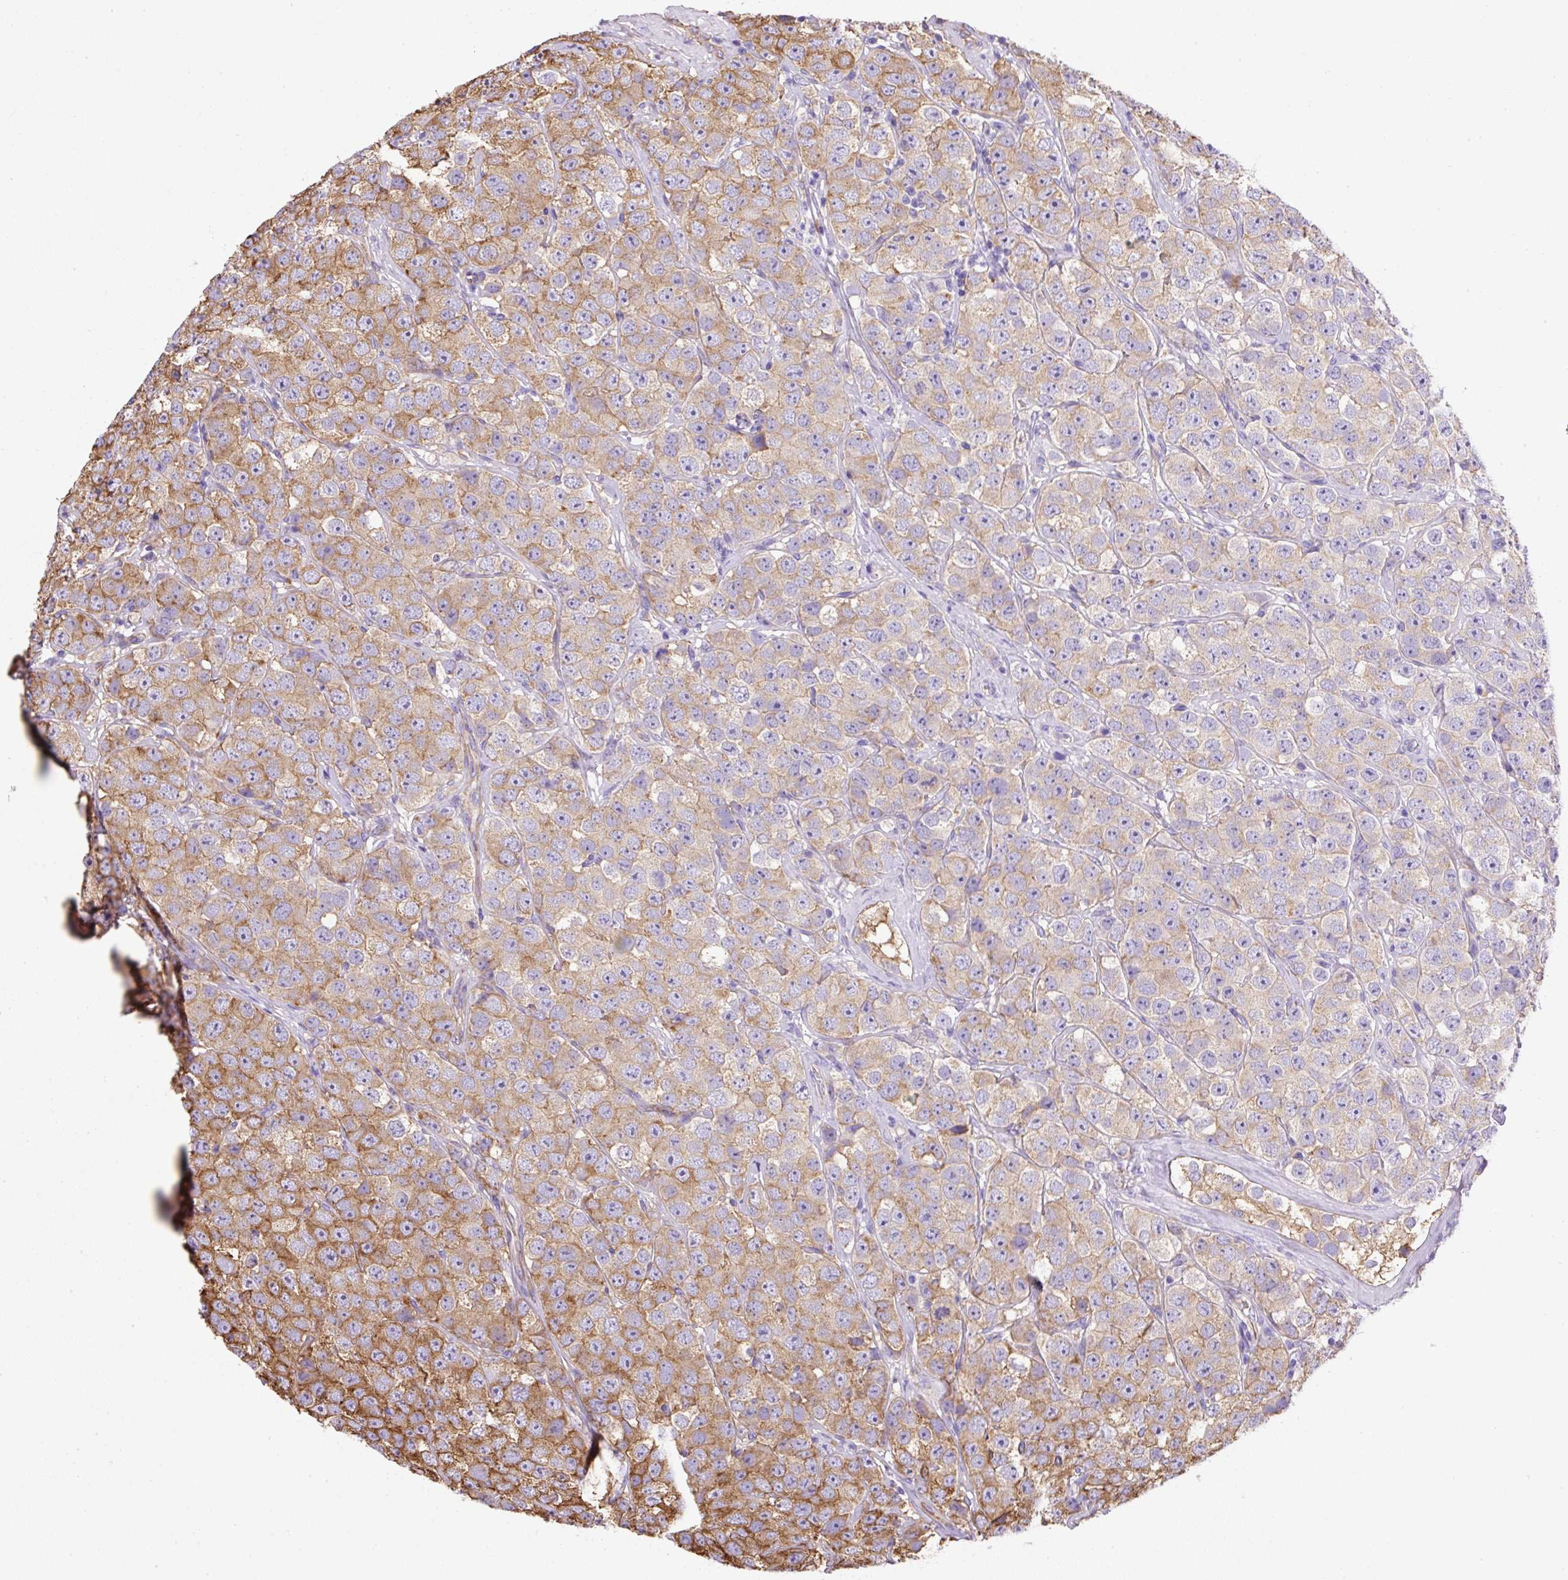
{"staining": {"intensity": "moderate", "quantity": "25%-75%", "location": "cytoplasmic/membranous"}, "tissue": "testis cancer", "cell_type": "Tumor cells", "image_type": "cancer", "snomed": [{"axis": "morphology", "description": "Seminoma, NOS"}, {"axis": "topography", "description": "Testis"}], "caption": "Immunohistochemistry (IHC) histopathology image of human seminoma (testis) stained for a protein (brown), which exhibits medium levels of moderate cytoplasmic/membranous staining in about 25%-75% of tumor cells.", "gene": "MAGEB5", "patient": {"sex": "male", "age": 28}}